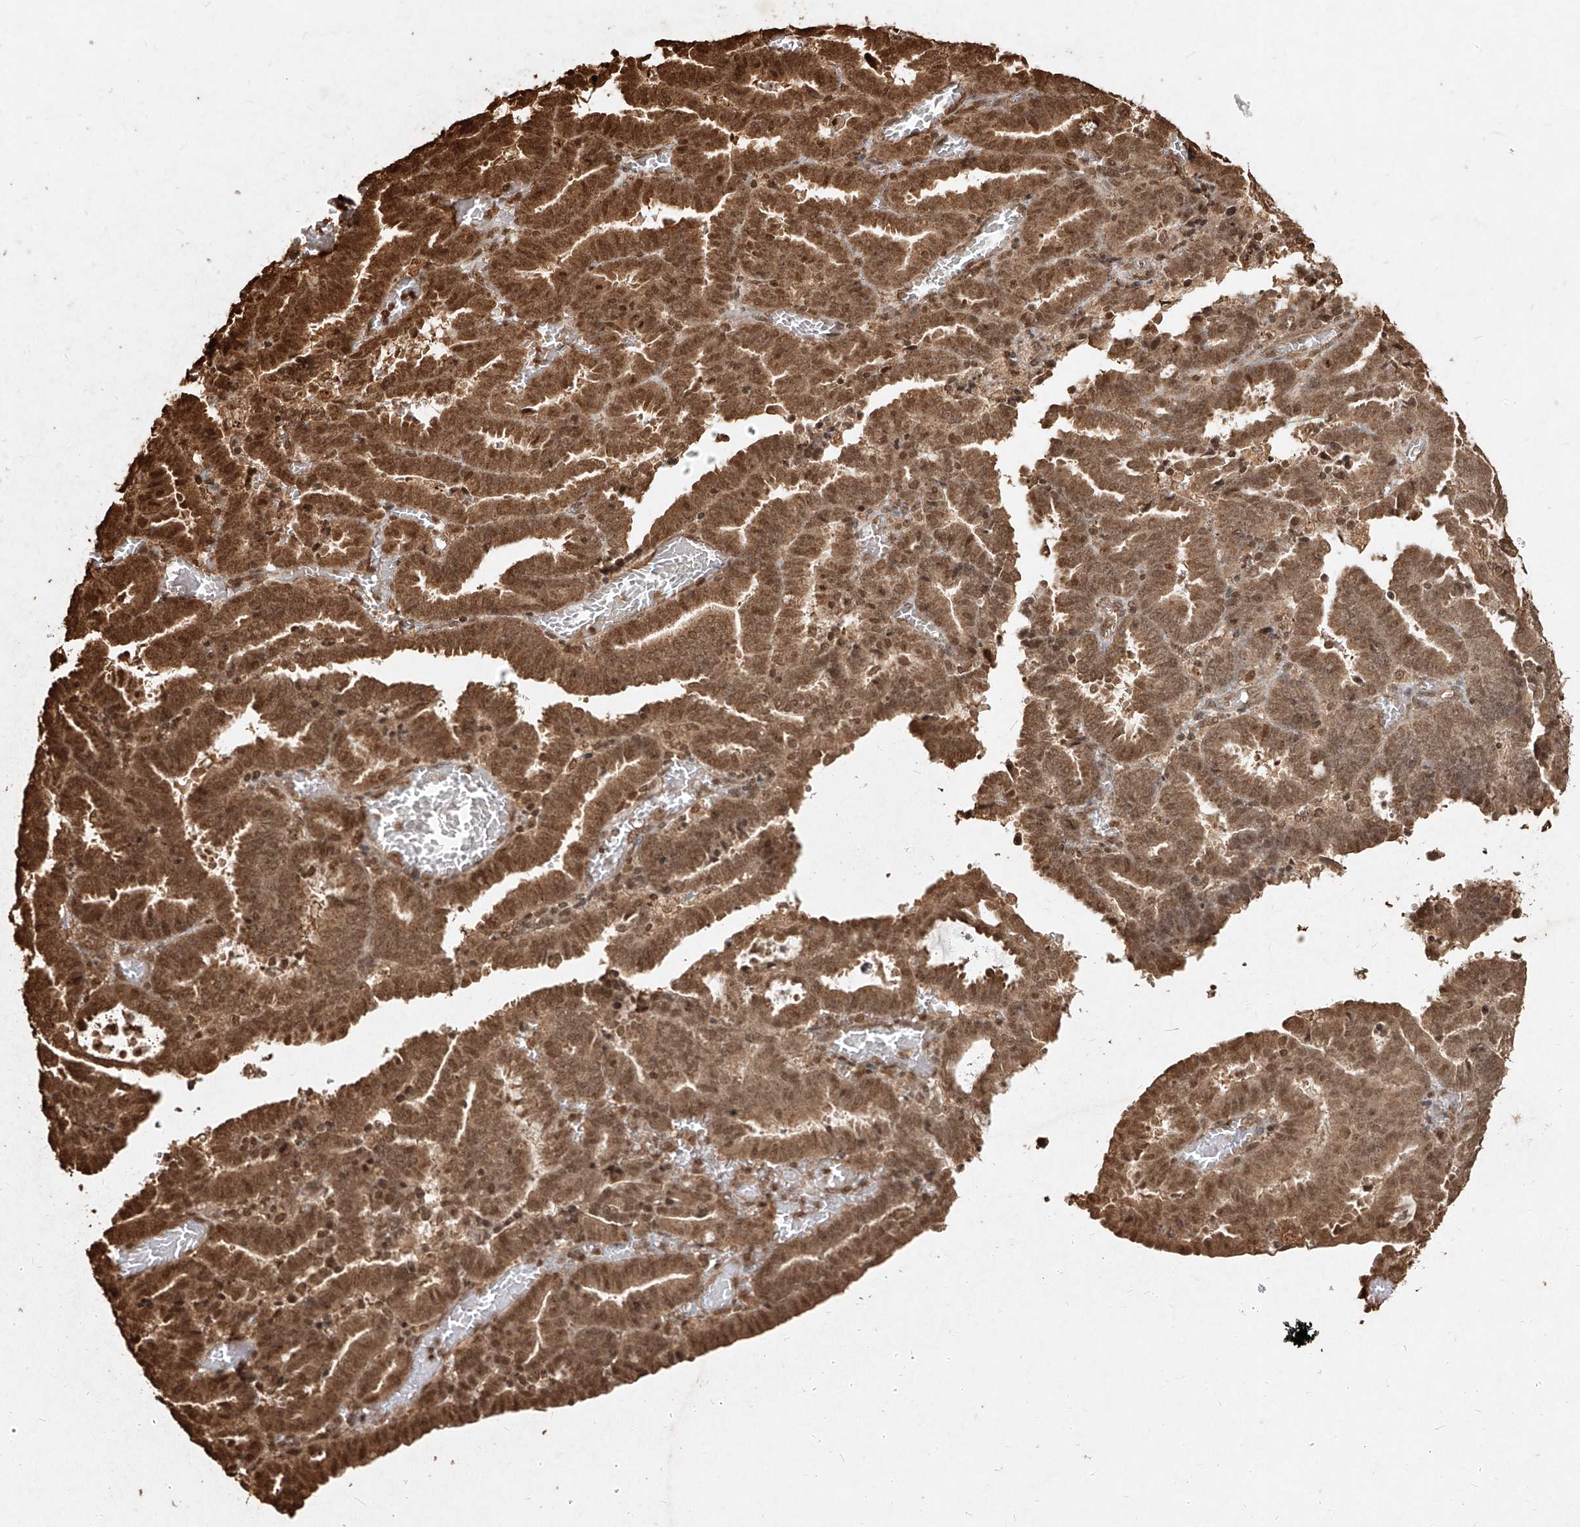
{"staining": {"intensity": "strong", "quantity": ">75%", "location": "cytoplasmic/membranous,nuclear"}, "tissue": "endometrial cancer", "cell_type": "Tumor cells", "image_type": "cancer", "snomed": [{"axis": "morphology", "description": "Adenocarcinoma, NOS"}, {"axis": "topography", "description": "Uterus"}], "caption": "Human endometrial cancer stained with a protein marker demonstrates strong staining in tumor cells.", "gene": "UBE2K", "patient": {"sex": "female", "age": 83}}